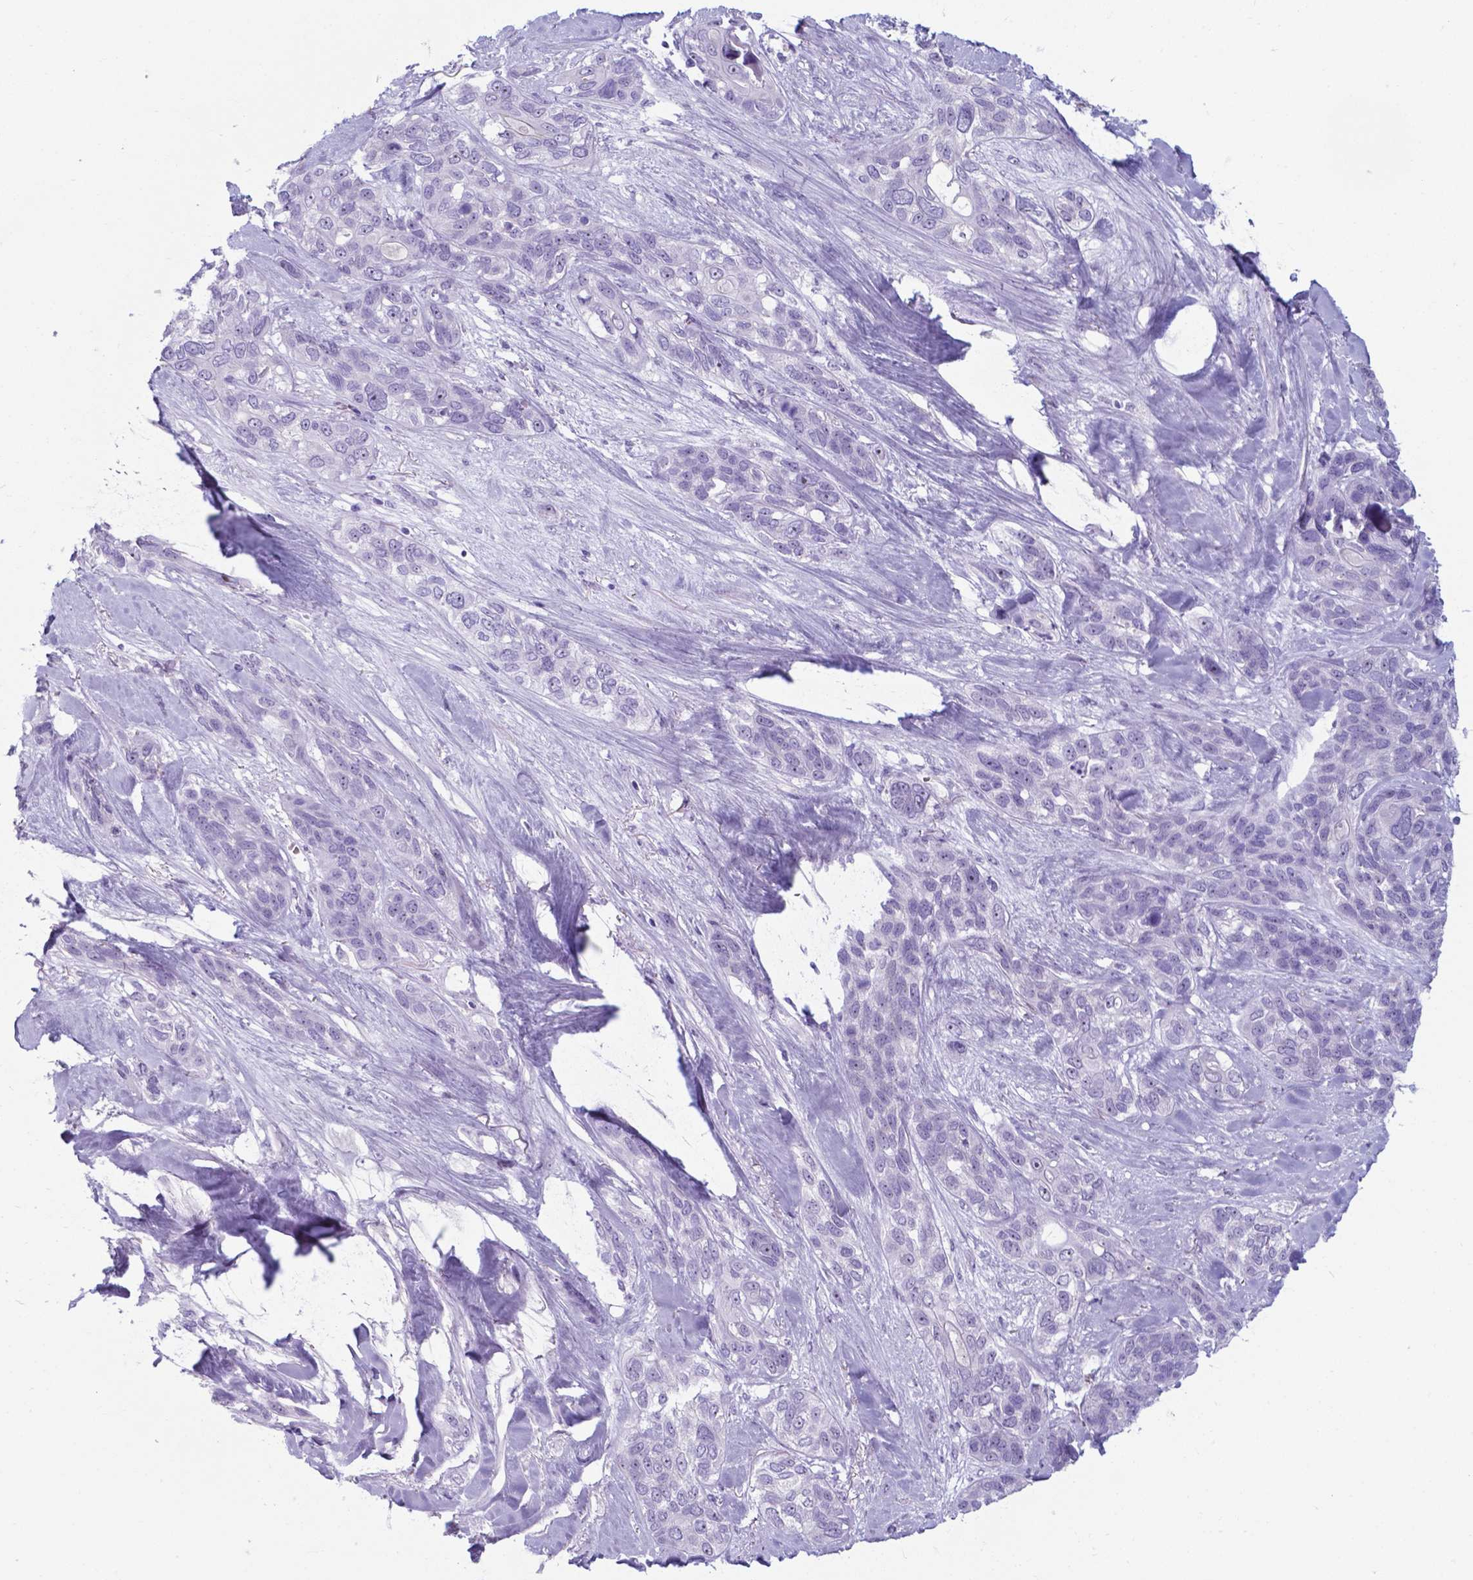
{"staining": {"intensity": "negative", "quantity": "none", "location": "none"}, "tissue": "lung cancer", "cell_type": "Tumor cells", "image_type": "cancer", "snomed": [{"axis": "morphology", "description": "Squamous cell carcinoma, NOS"}, {"axis": "topography", "description": "Lung"}], "caption": "Tumor cells show no significant protein staining in lung cancer (squamous cell carcinoma).", "gene": "AP5B1", "patient": {"sex": "female", "age": 70}}